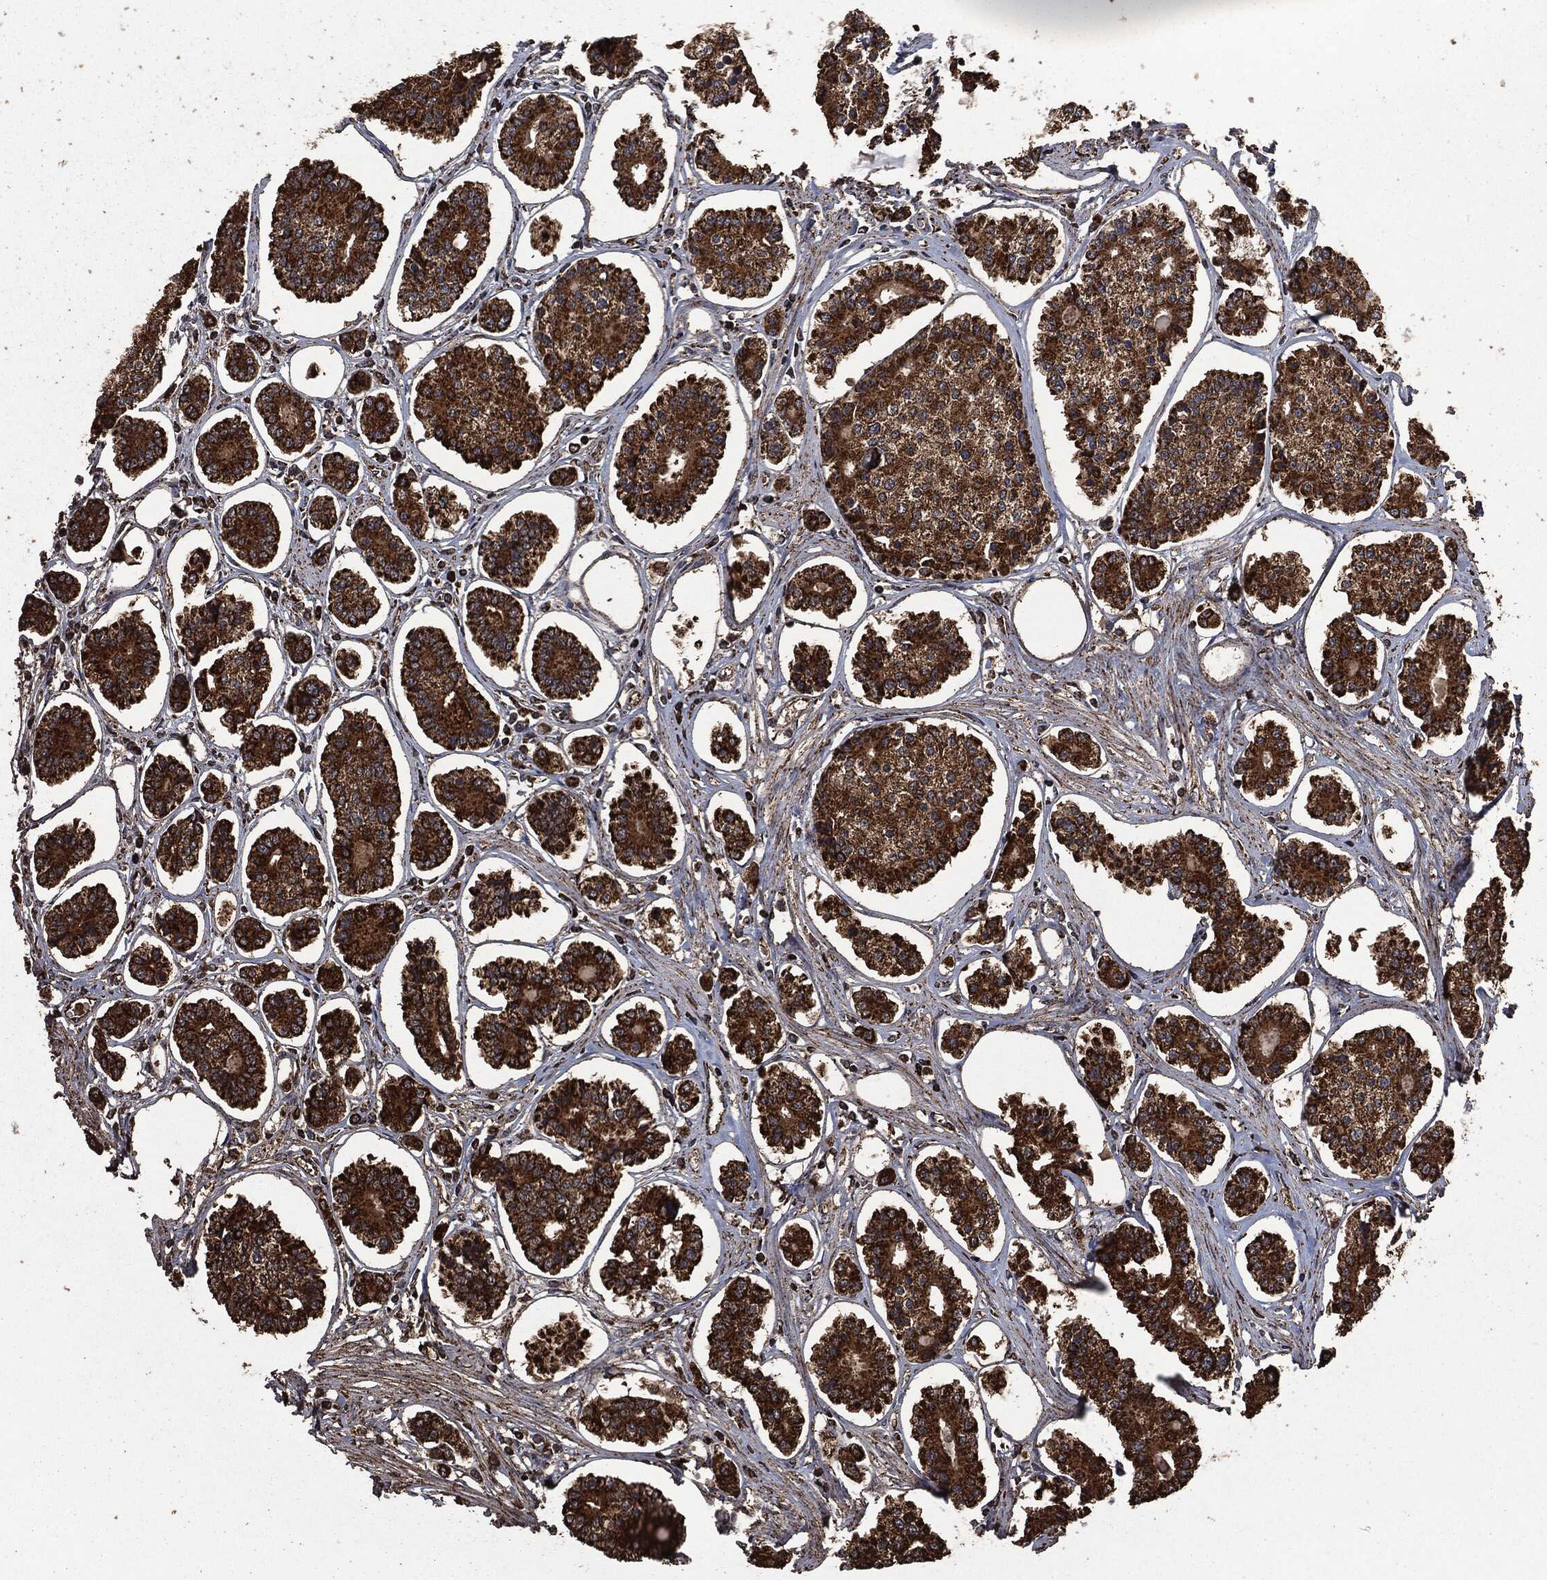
{"staining": {"intensity": "strong", "quantity": ">75%", "location": "cytoplasmic/membranous"}, "tissue": "carcinoid", "cell_type": "Tumor cells", "image_type": "cancer", "snomed": [{"axis": "morphology", "description": "Carcinoid, malignant, NOS"}, {"axis": "topography", "description": "Small intestine"}], "caption": "Protein expression analysis of human malignant carcinoid reveals strong cytoplasmic/membranous positivity in approximately >75% of tumor cells.", "gene": "LIG3", "patient": {"sex": "female", "age": 65}}